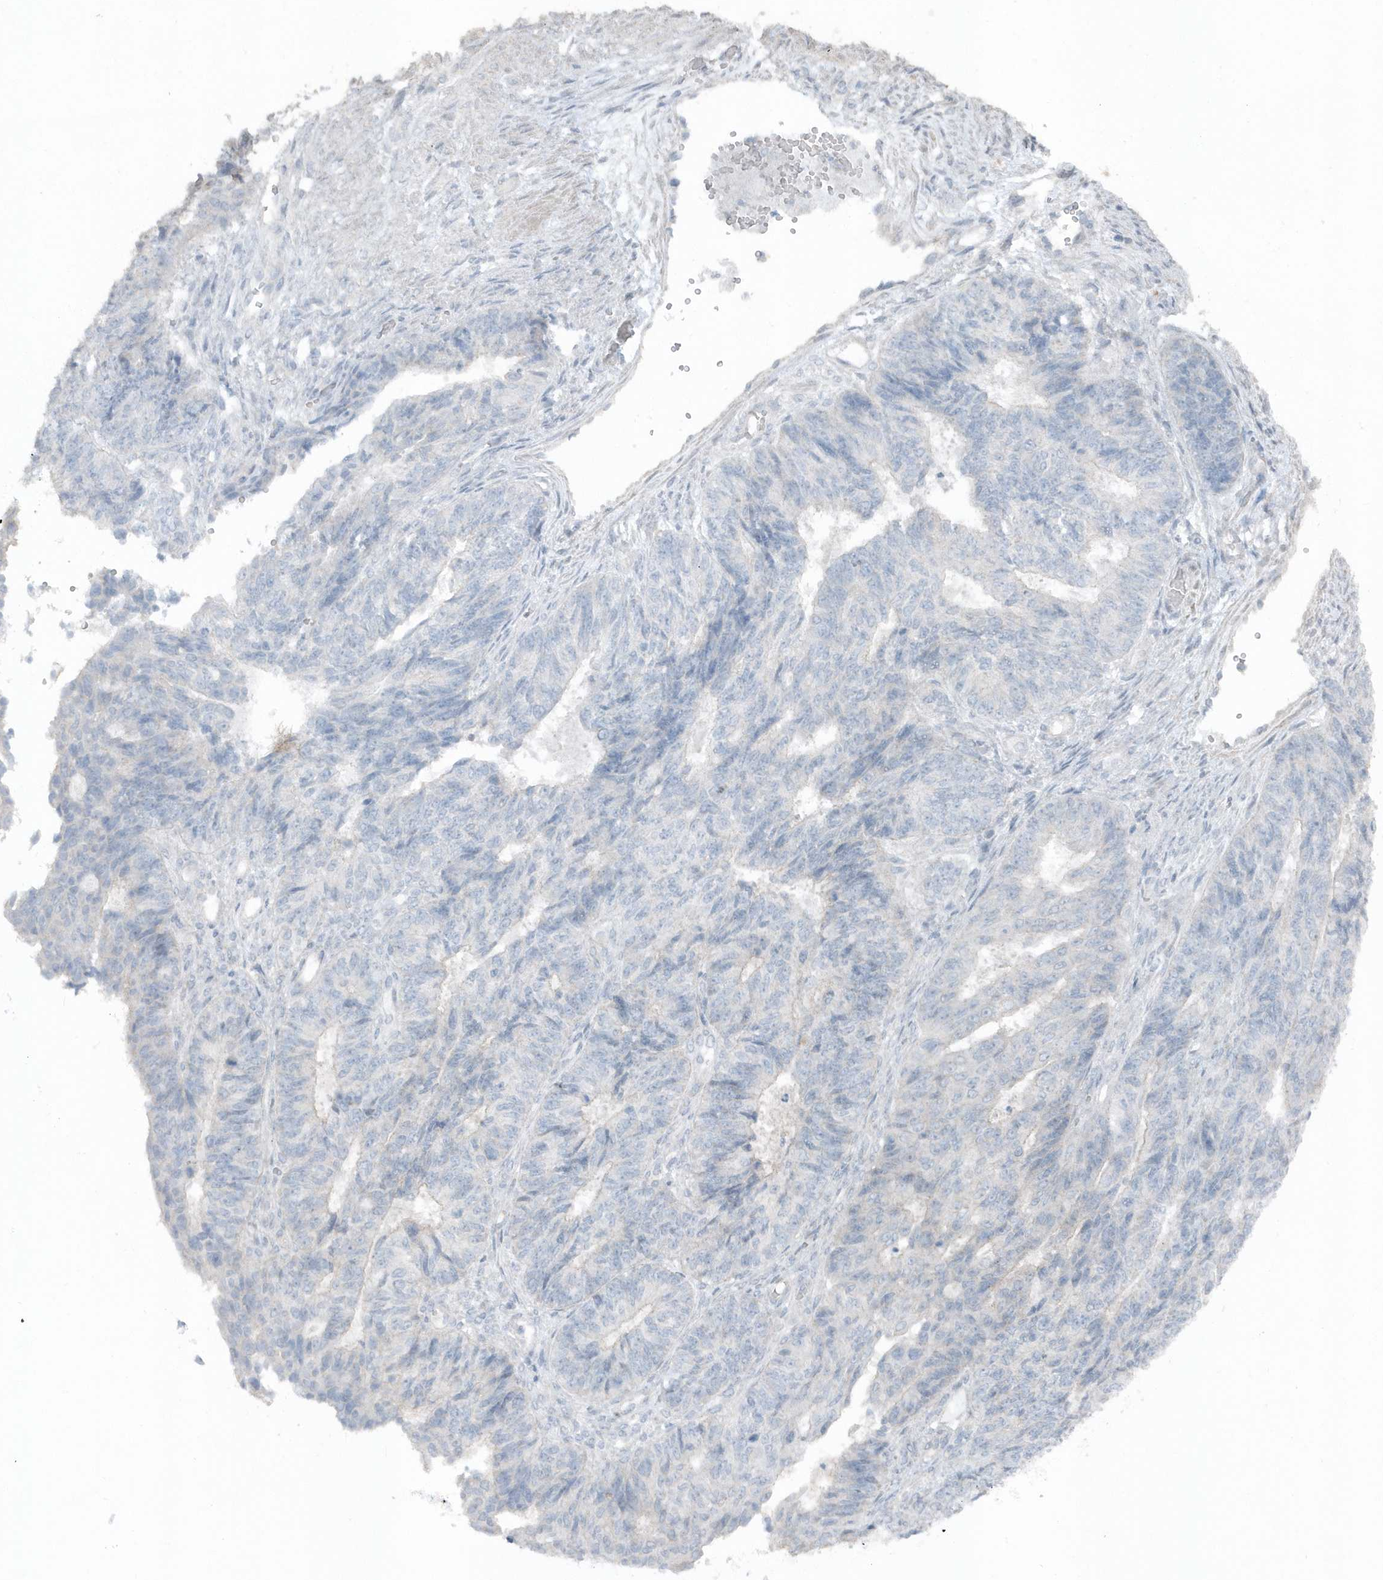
{"staining": {"intensity": "negative", "quantity": "none", "location": "none"}, "tissue": "endometrial cancer", "cell_type": "Tumor cells", "image_type": "cancer", "snomed": [{"axis": "morphology", "description": "Adenocarcinoma, NOS"}, {"axis": "topography", "description": "Endometrium"}], "caption": "Tumor cells are negative for protein expression in human endometrial cancer (adenocarcinoma).", "gene": "ACTC1", "patient": {"sex": "female", "age": 32}}